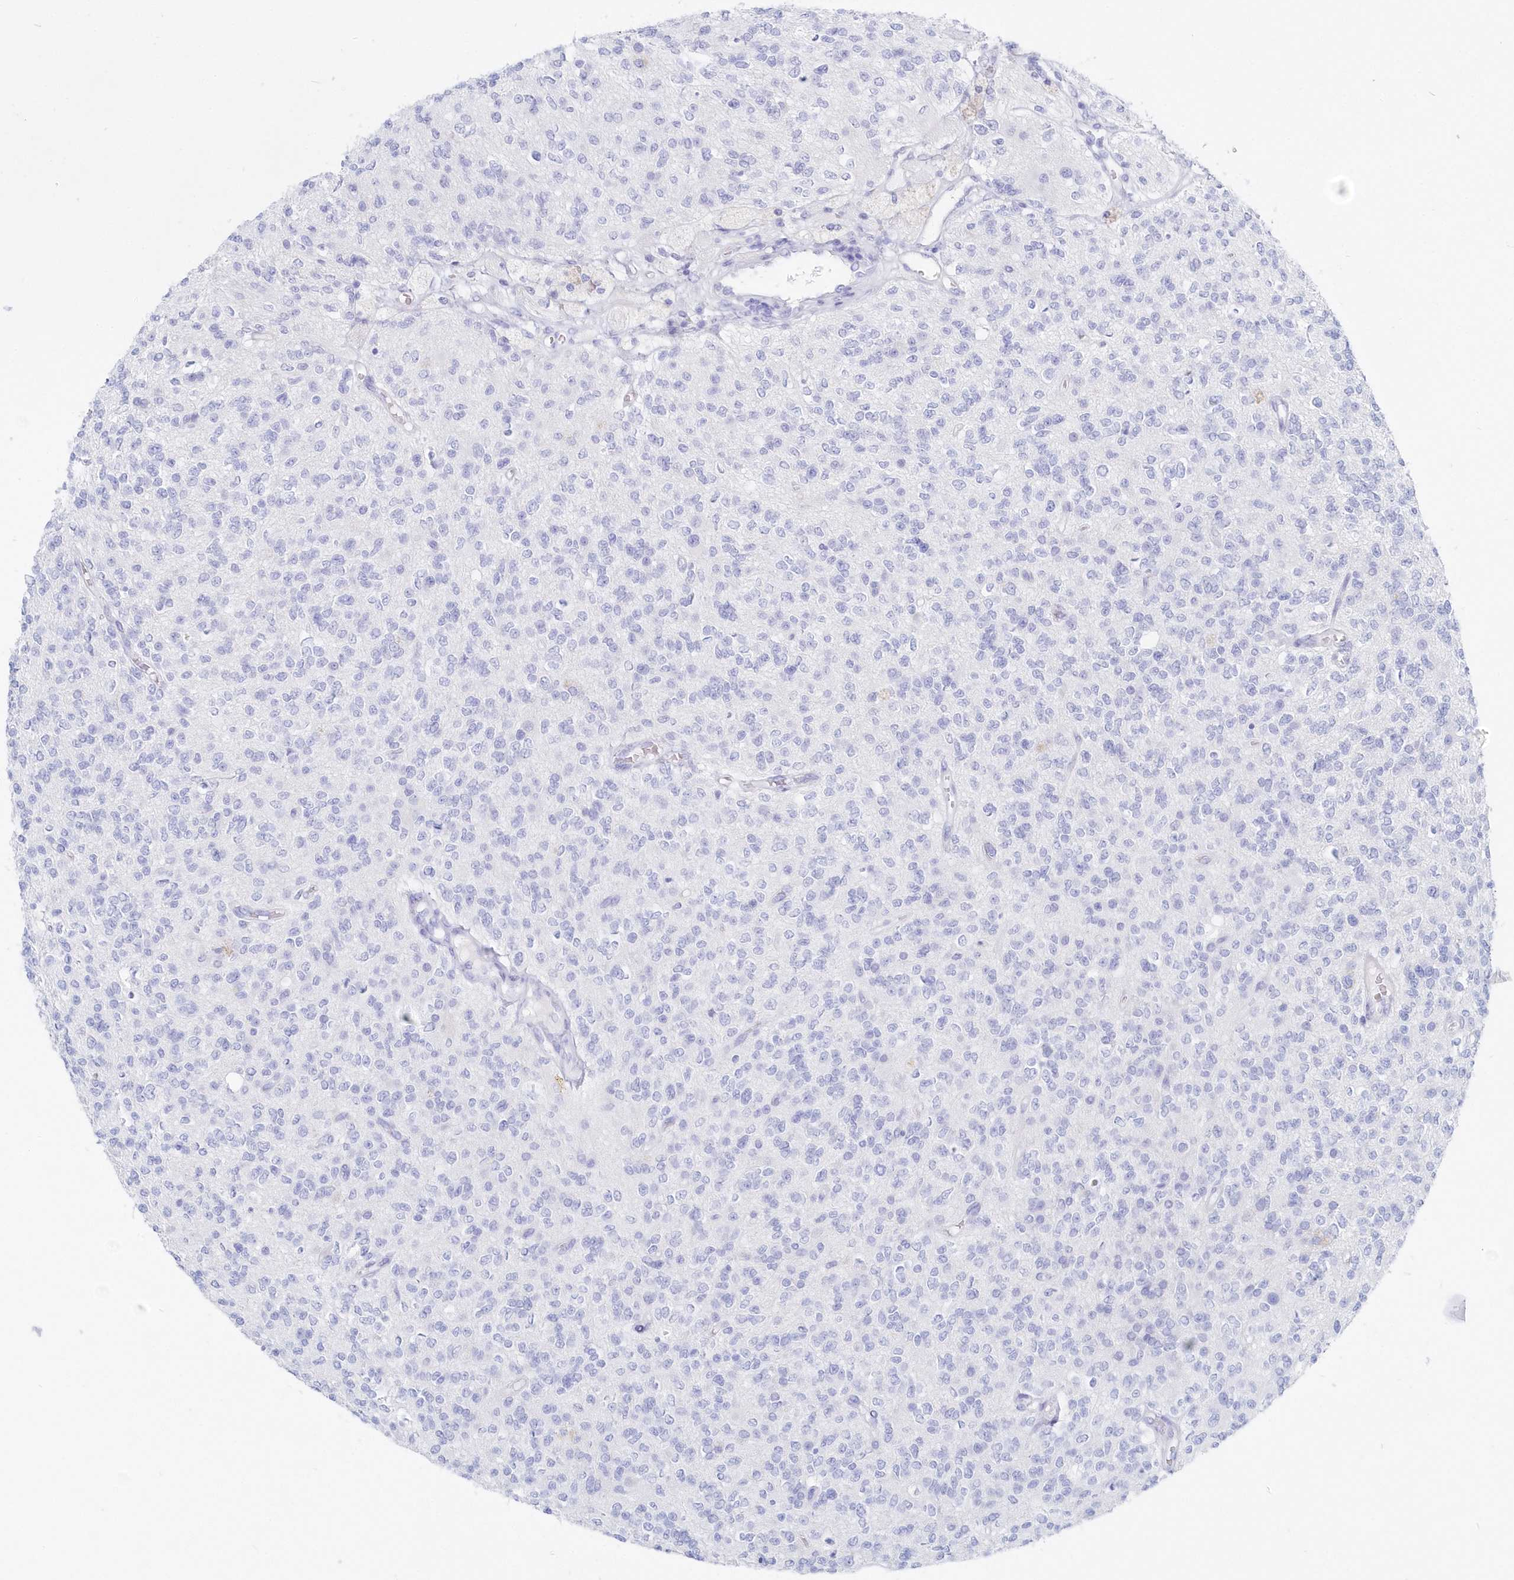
{"staining": {"intensity": "negative", "quantity": "none", "location": "none"}, "tissue": "glioma", "cell_type": "Tumor cells", "image_type": "cancer", "snomed": [{"axis": "morphology", "description": "Glioma, malignant, High grade"}, {"axis": "topography", "description": "Brain"}], "caption": "Immunohistochemical staining of human glioma exhibits no significant staining in tumor cells.", "gene": "CSNK1G2", "patient": {"sex": "male", "age": 34}}